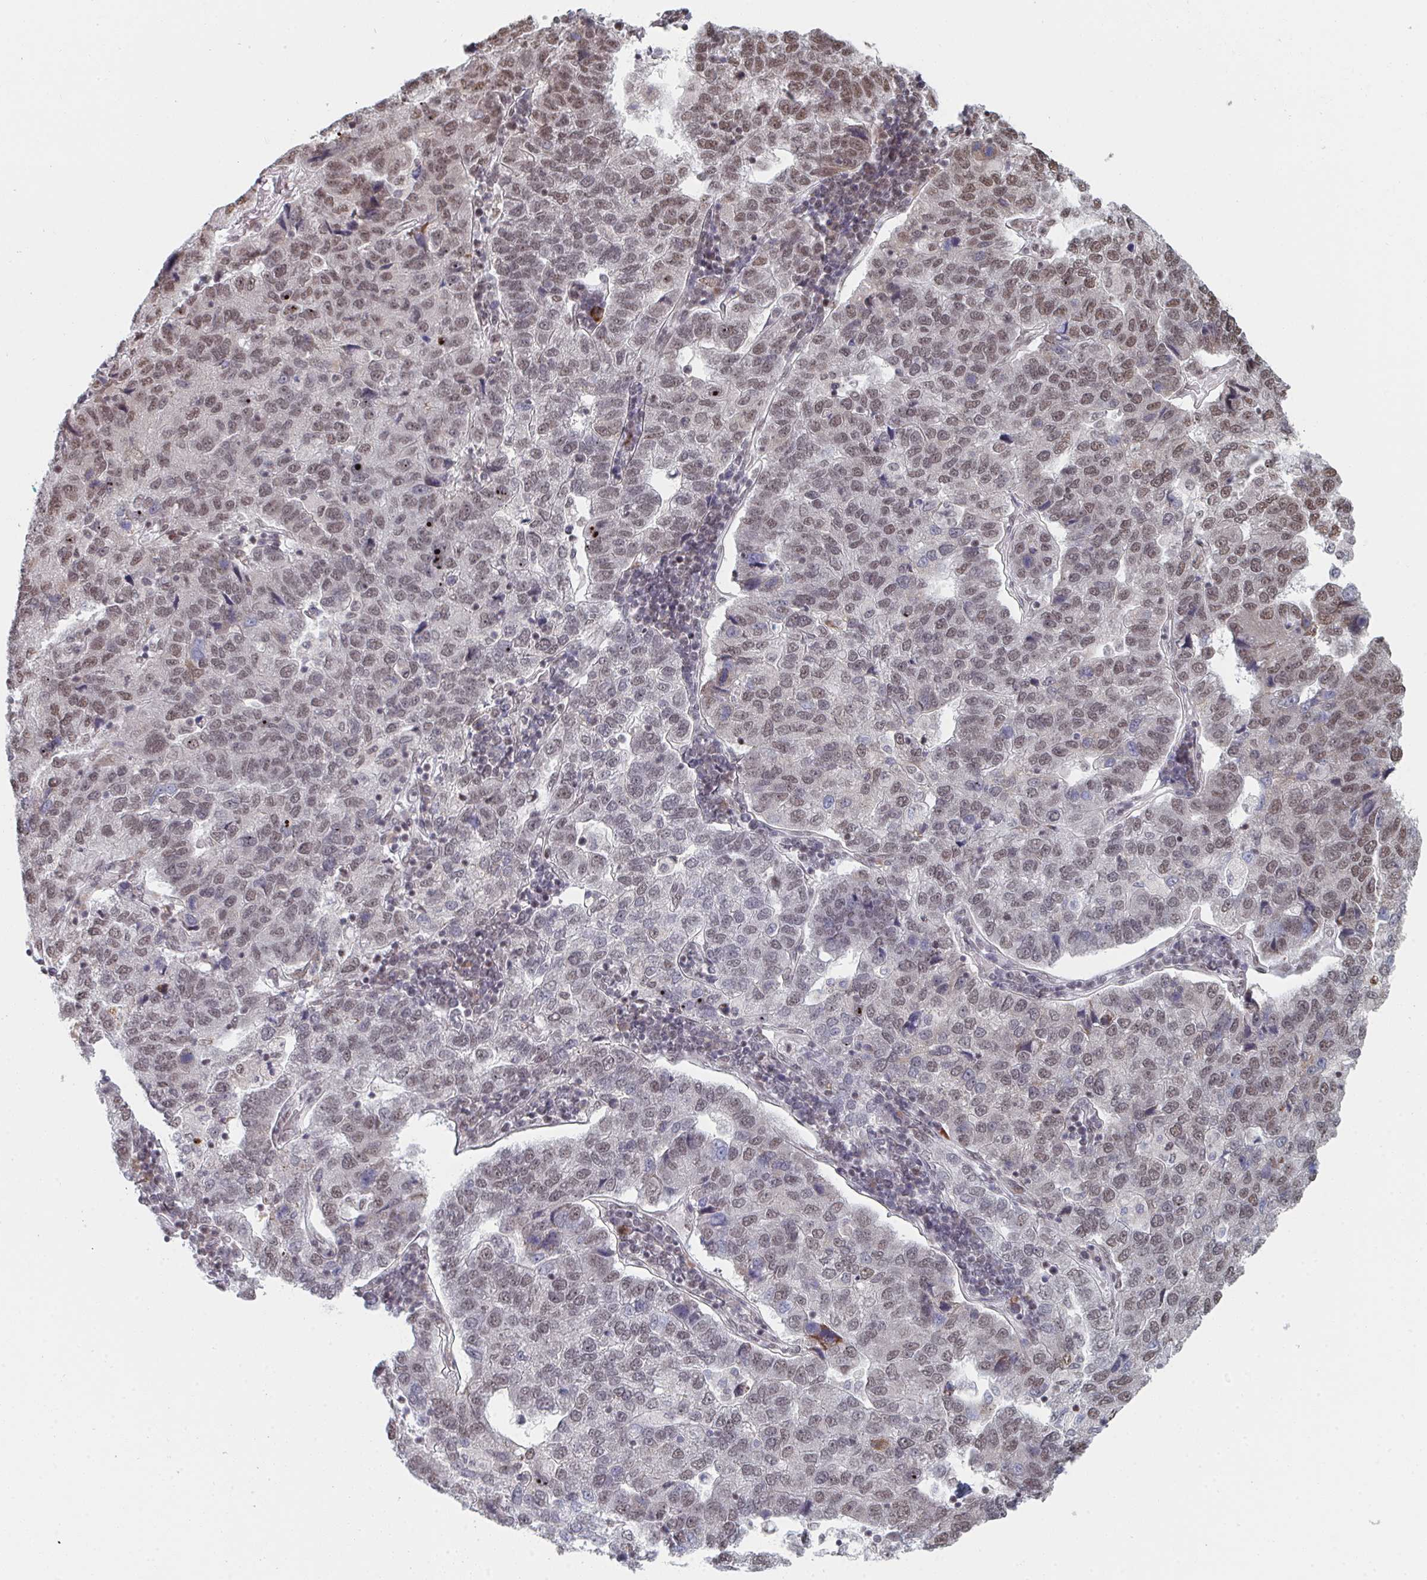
{"staining": {"intensity": "weak", "quantity": "25%-75%", "location": "nuclear"}, "tissue": "pancreatic cancer", "cell_type": "Tumor cells", "image_type": "cancer", "snomed": [{"axis": "morphology", "description": "Adenocarcinoma, NOS"}, {"axis": "topography", "description": "Pancreas"}], "caption": "Tumor cells demonstrate low levels of weak nuclear positivity in about 25%-75% of cells in pancreatic cancer (adenocarcinoma).", "gene": "MBNL1", "patient": {"sex": "female", "age": 61}}